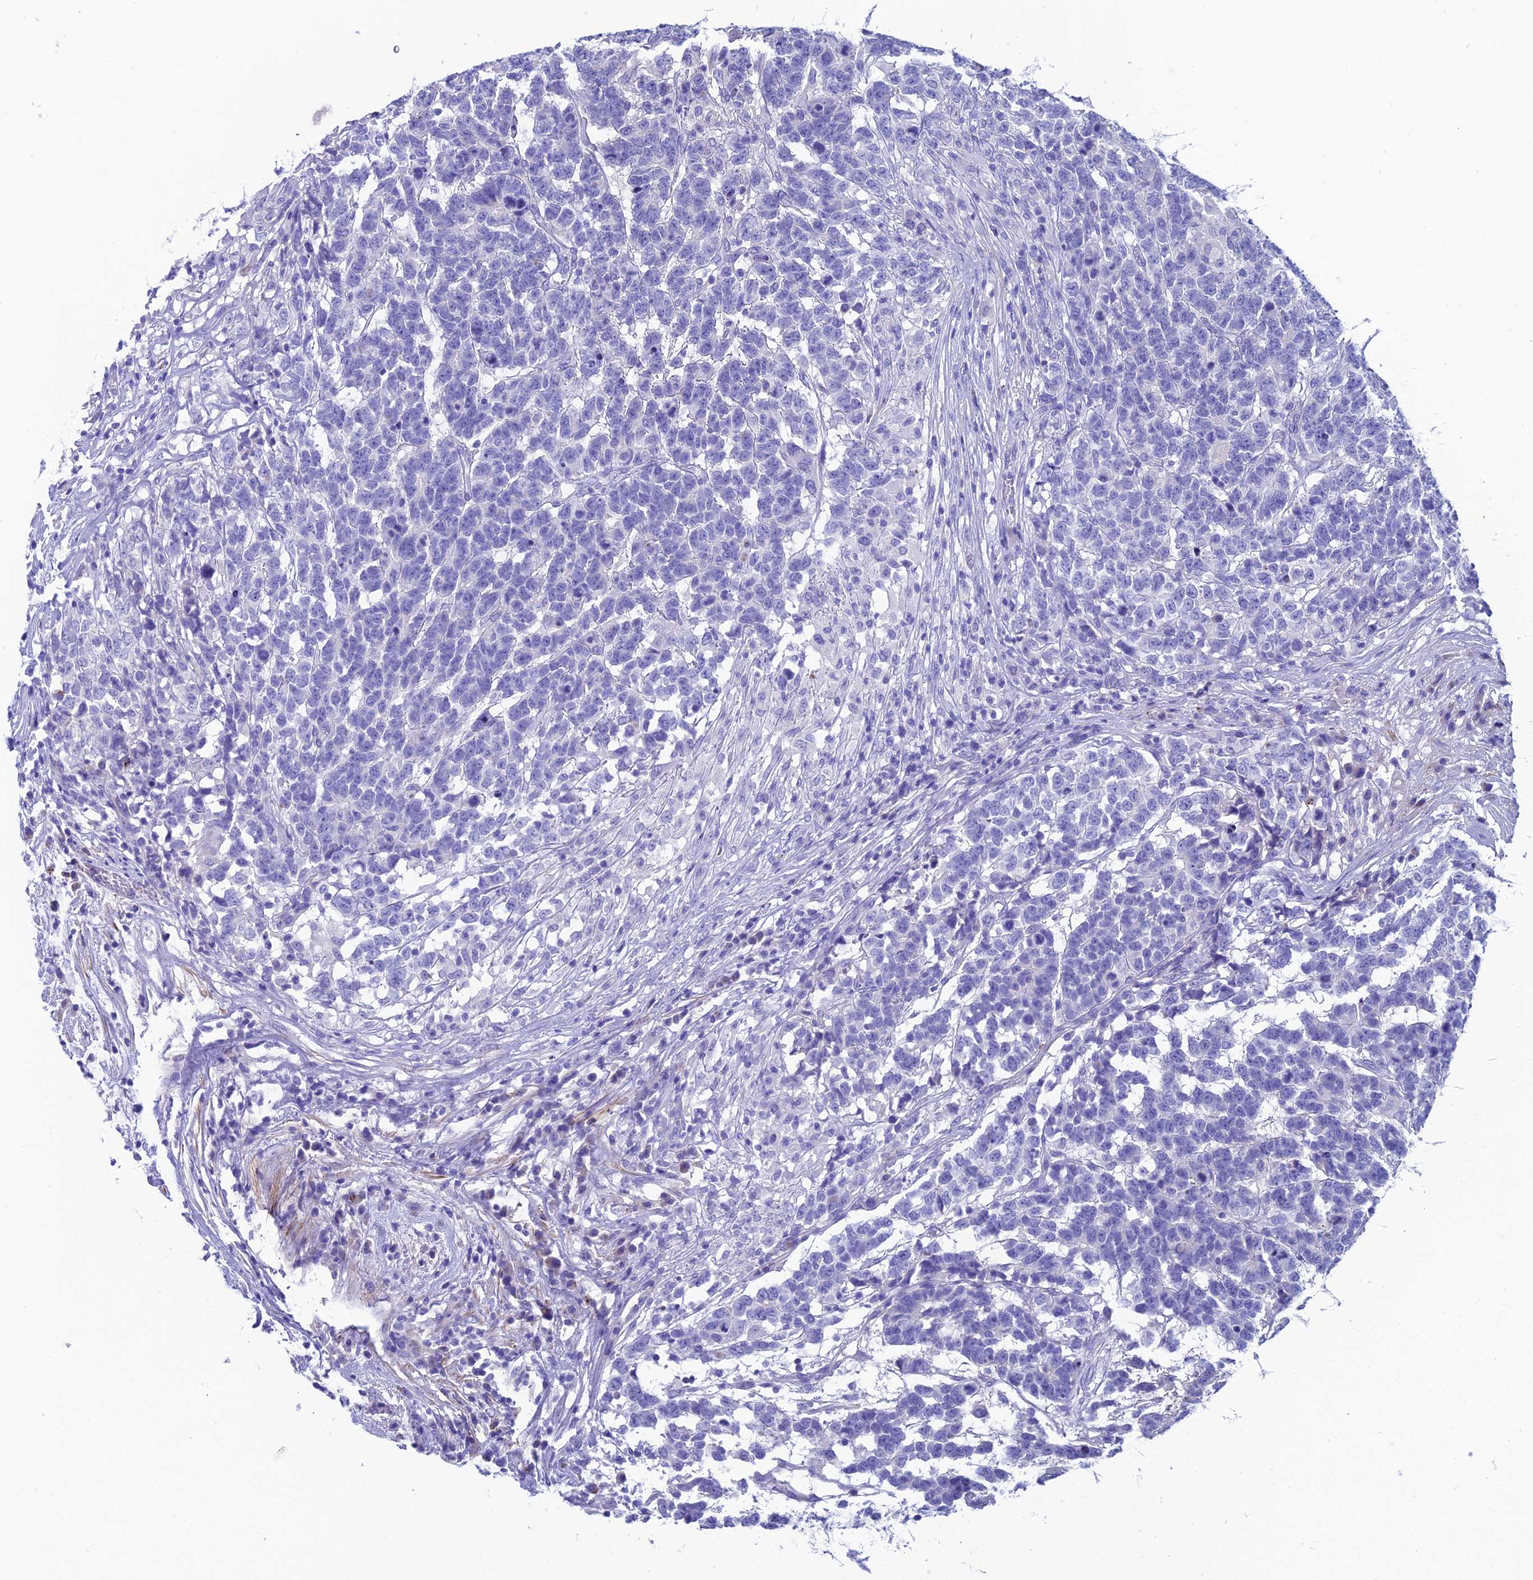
{"staining": {"intensity": "negative", "quantity": "none", "location": "none"}, "tissue": "testis cancer", "cell_type": "Tumor cells", "image_type": "cancer", "snomed": [{"axis": "morphology", "description": "Carcinoma, Embryonal, NOS"}, {"axis": "topography", "description": "Testis"}], "caption": "Tumor cells show no significant protein staining in testis cancer (embryonal carcinoma).", "gene": "GNG11", "patient": {"sex": "male", "age": 26}}